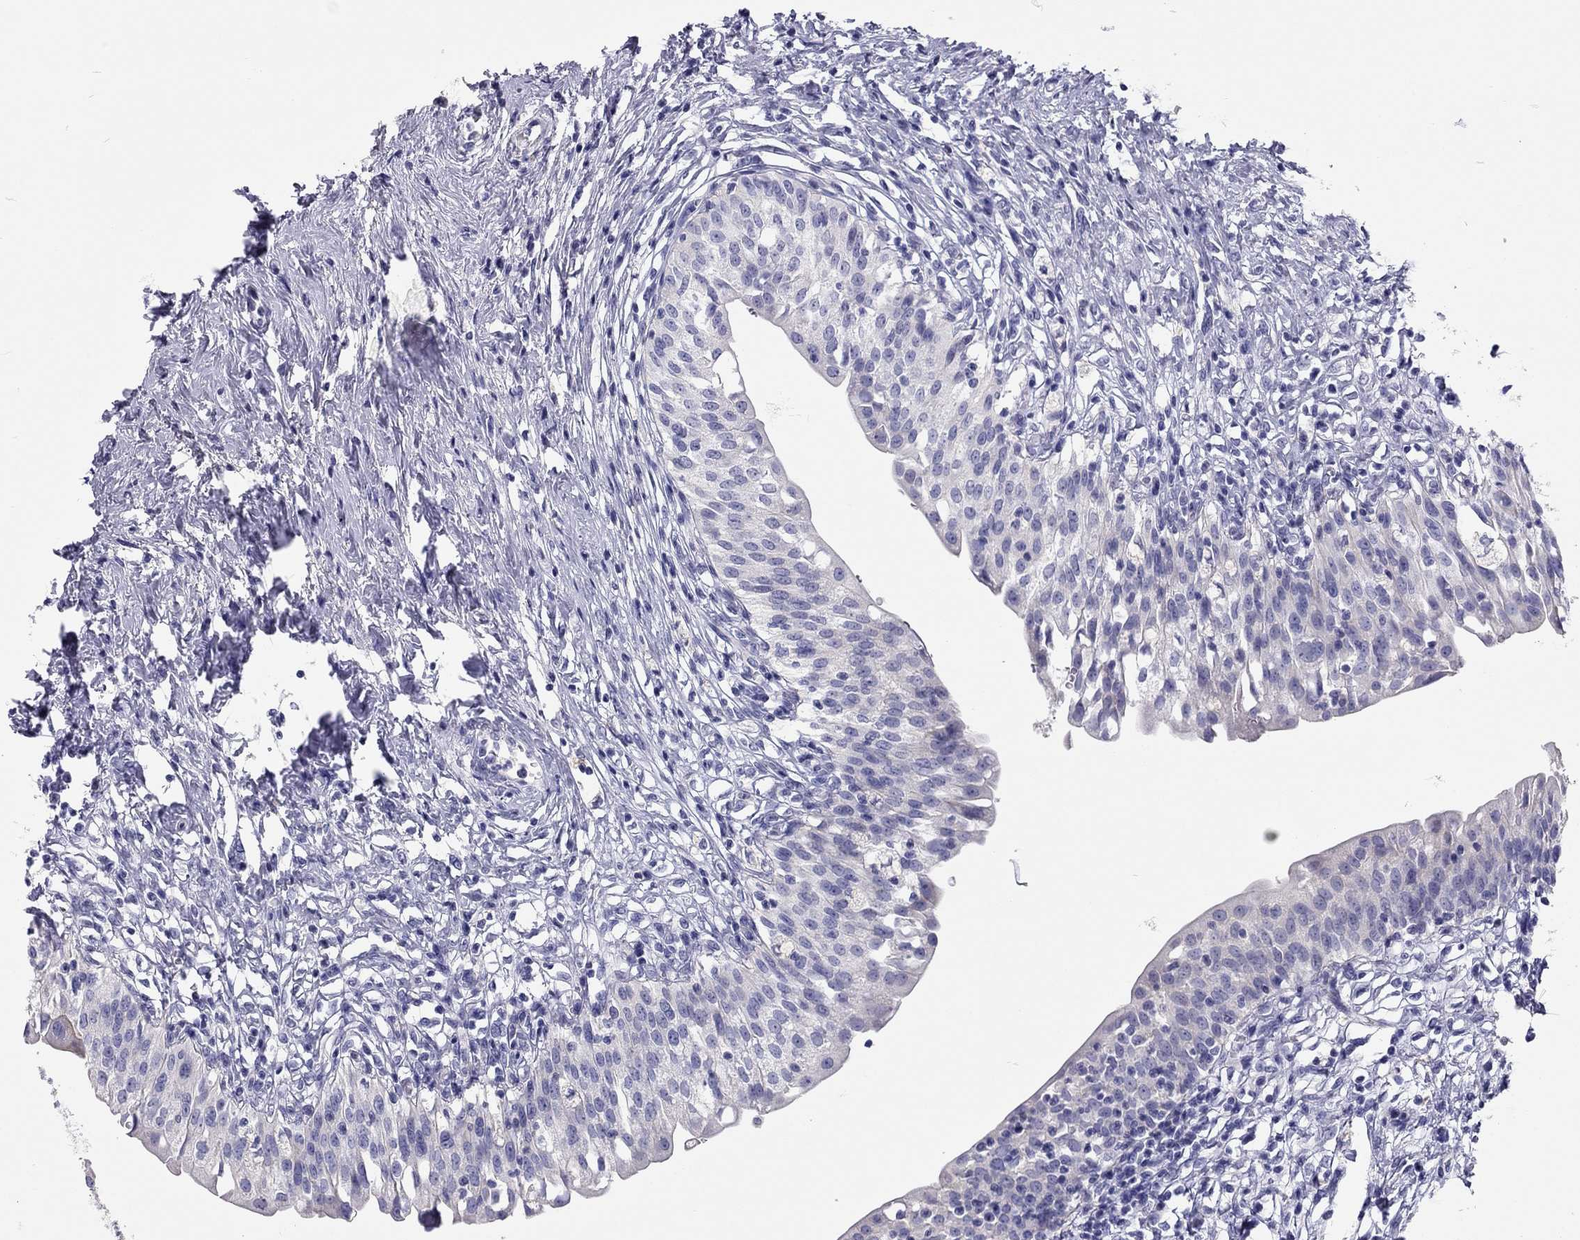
{"staining": {"intensity": "negative", "quantity": "none", "location": "none"}, "tissue": "urinary bladder", "cell_type": "Urothelial cells", "image_type": "normal", "snomed": [{"axis": "morphology", "description": "Normal tissue, NOS"}, {"axis": "topography", "description": "Urinary bladder"}], "caption": "This is an IHC micrograph of benign human urinary bladder. There is no positivity in urothelial cells.", "gene": "SCARB1", "patient": {"sex": "male", "age": 76}}